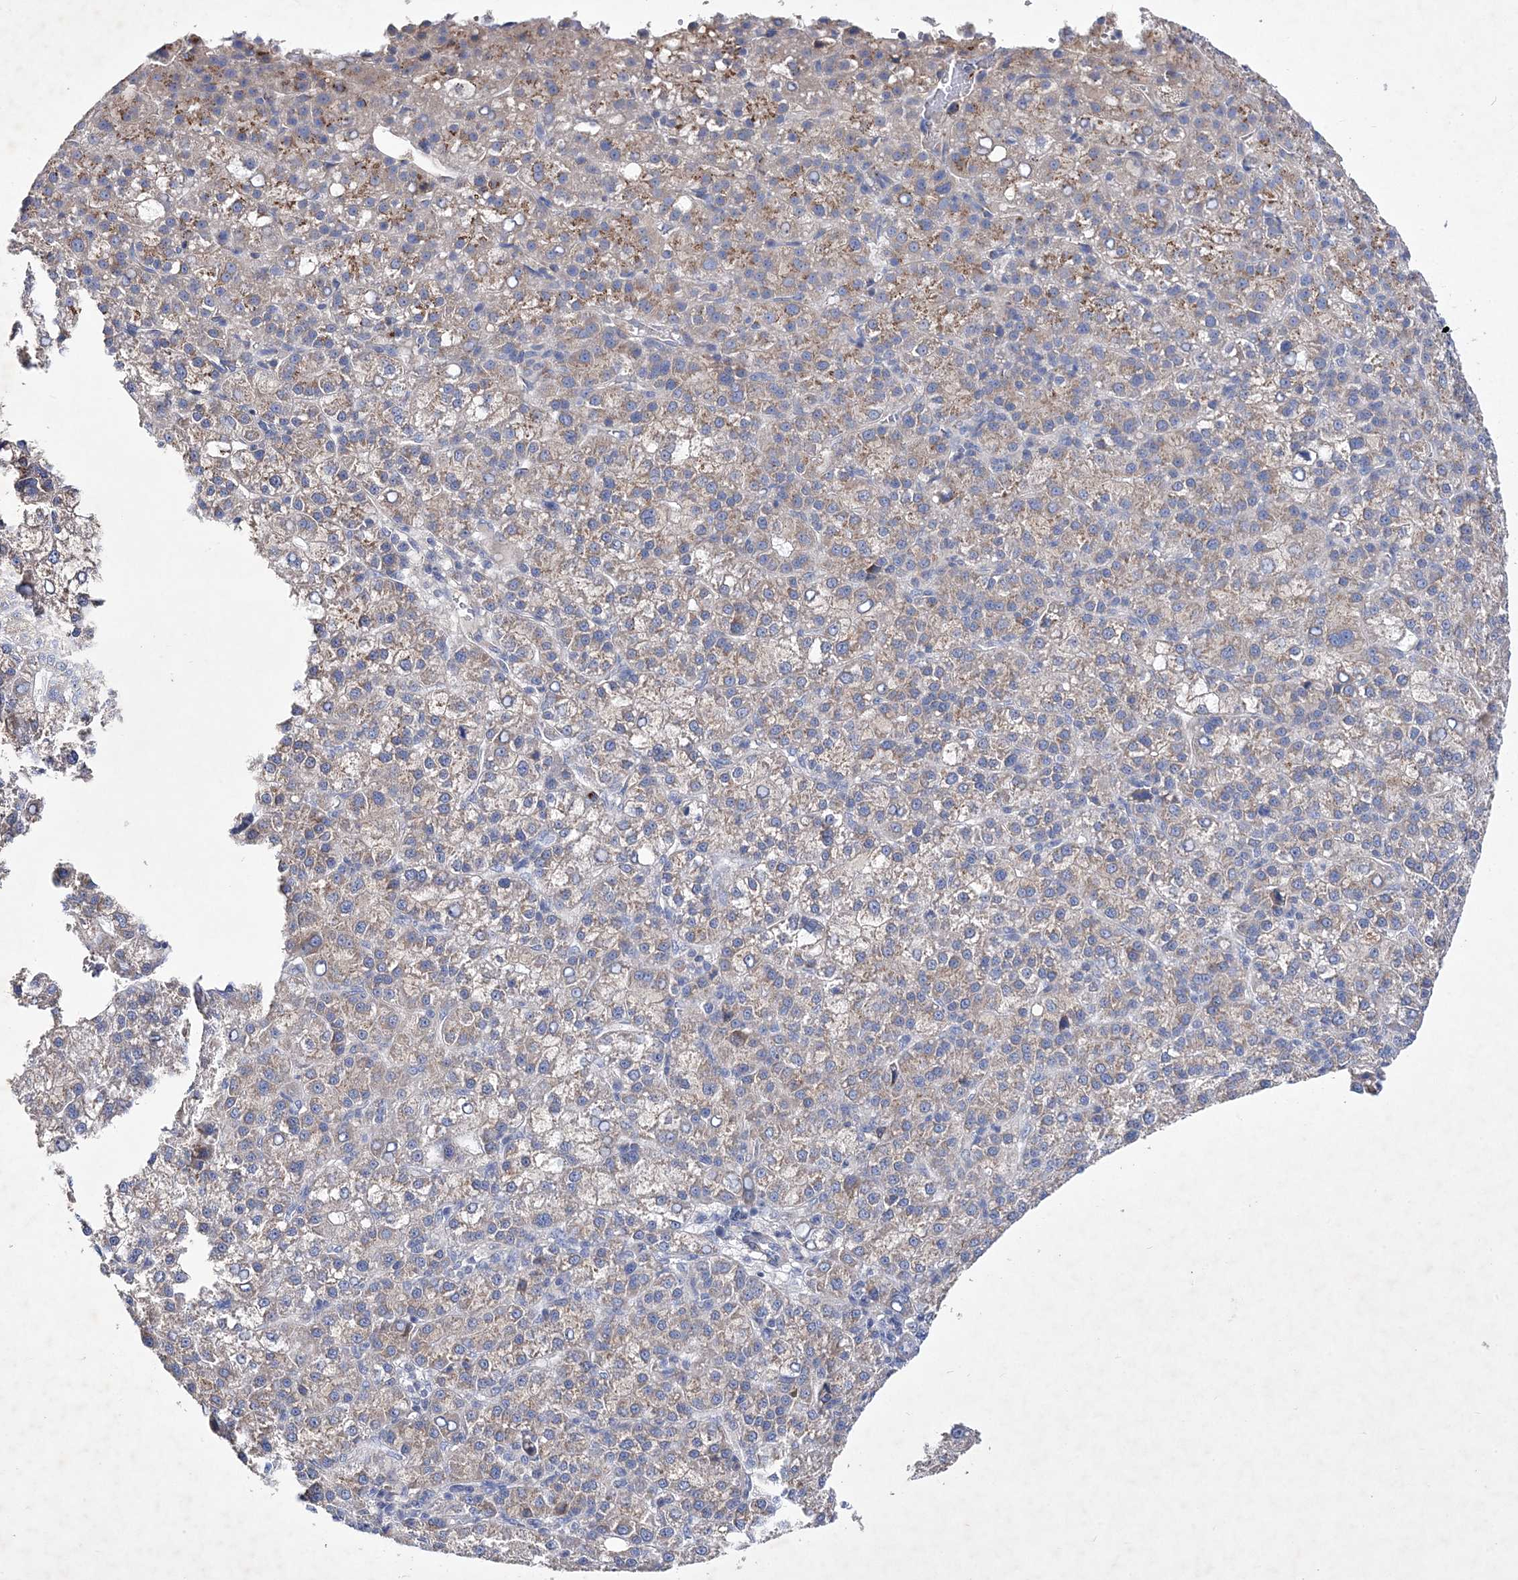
{"staining": {"intensity": "weak", "quantity": "25%-75%", "location": "cytoplasmic/membranous"}, "tissue": "liver cancer", "cell_type": "Tumor cells", "image_type": "cancer", "snomed": [{"axis": "morphology", "description": "Carcinoma, Hepatocellular, NOS"}, {"axis": "topography", "description": "Liver"}], "caption": "Hepatocellular carcinoma (liver) was stained to show a protein in brown. There is low levels of weak cytoplasmic/membranous positivity in about 25%-75% of tumor cells. Immunohistochemistry (ihc) stains the protein in brown and the nuclei are stained blue.", "gene": "METTL8", "patient": {"sex": "female", "age": 58}}